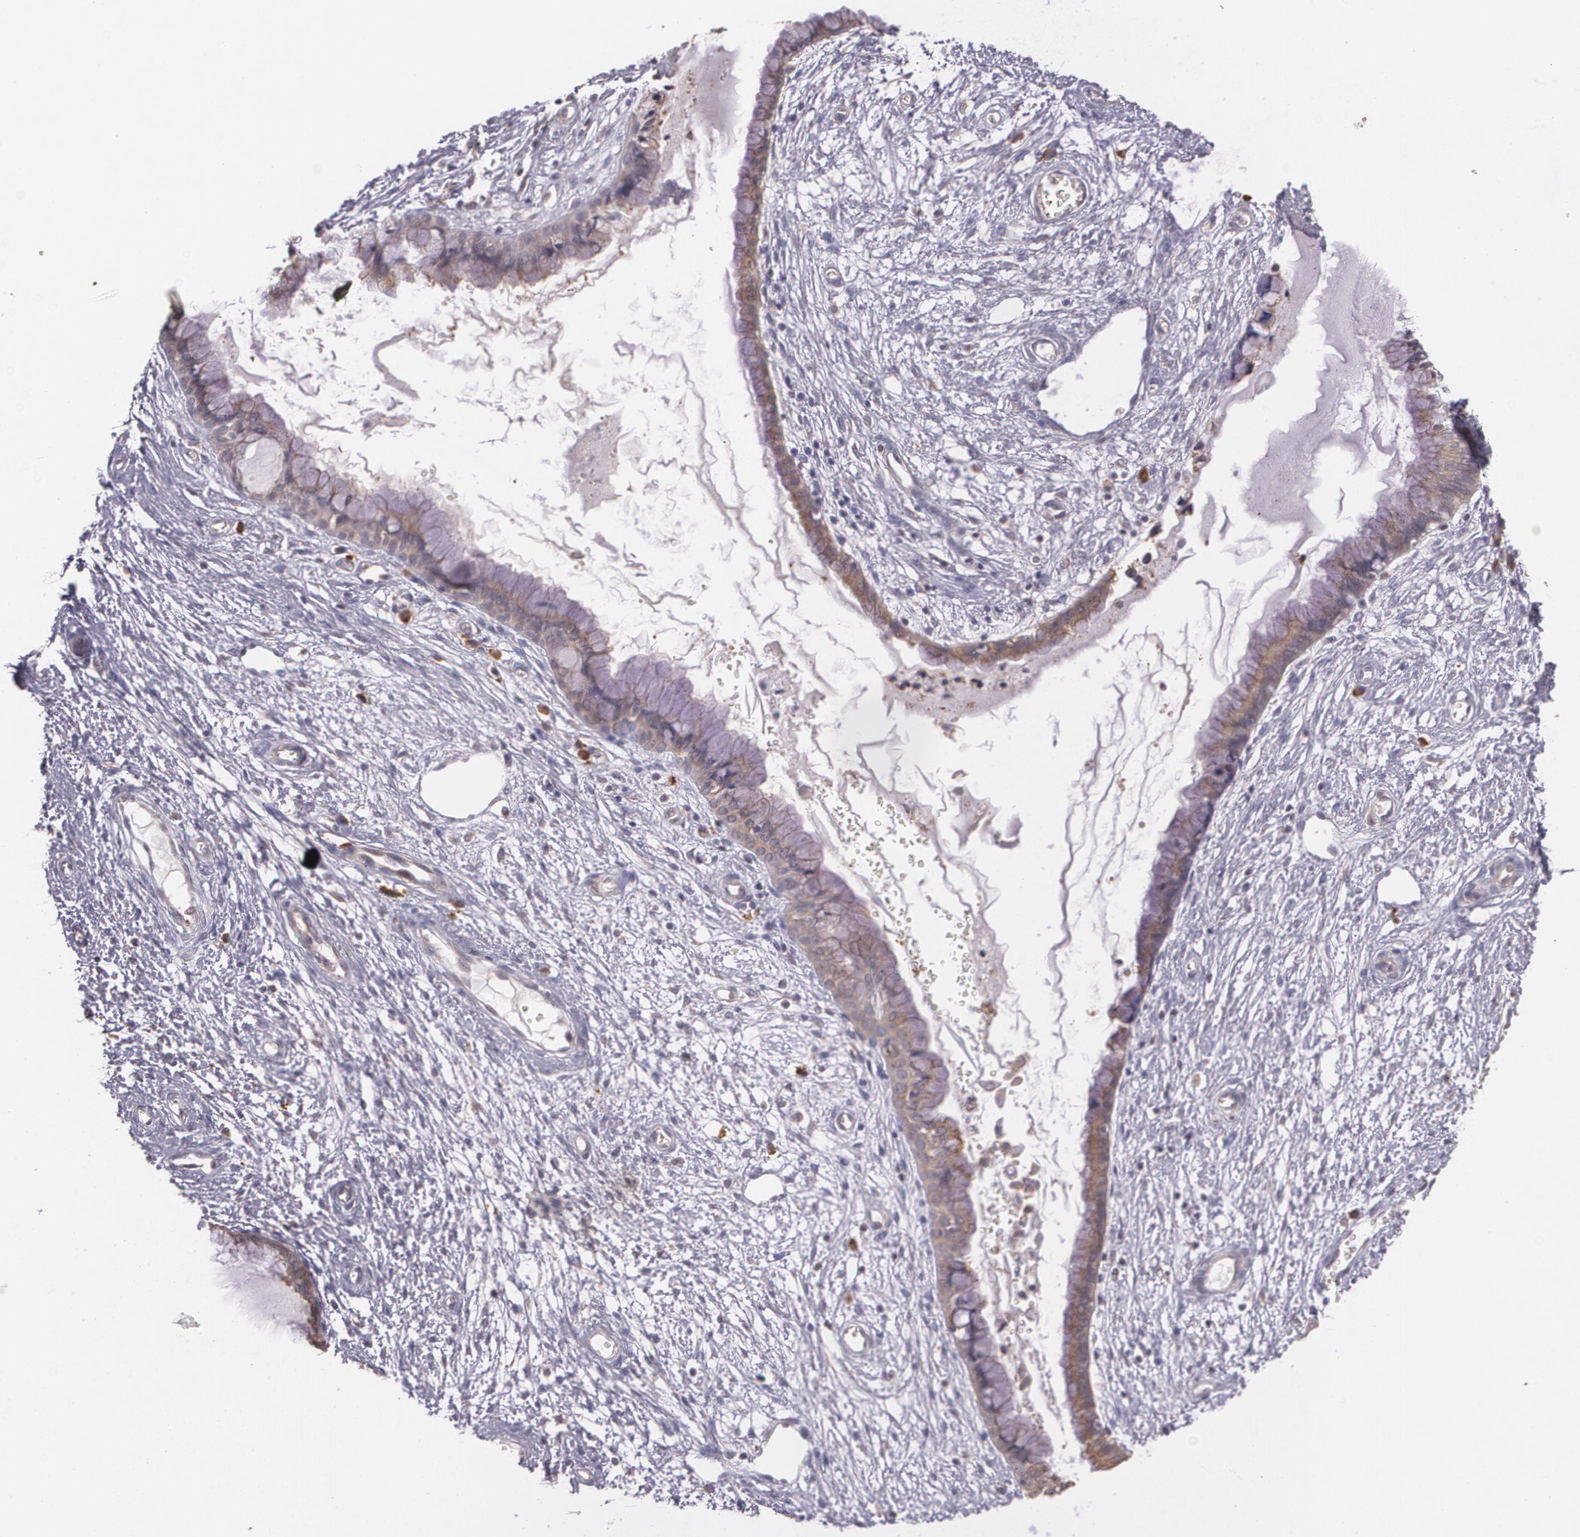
{"staining": {"intensity": "moderate", "quantity": ">75%", "location": "cytoplasmic/membranous"}, "tissue": "cervix", "cell_type": "Glandular cells", "image_type": "normal", "snomed": [{"axis": "morphology", "description": "Normal tissue, NOS"}, {"axis": "topography", "description": "Cervix"}], "caption": "DAB (3,3'-diaminobenzidine) immunohistochemical staining of normal human cervix demonstrates moderate cytoplasmic/membranous protein expression in approximately >75% of glandular cells.", "gene": "CCL17", "patient": {"sex": "female", "age": 55}}